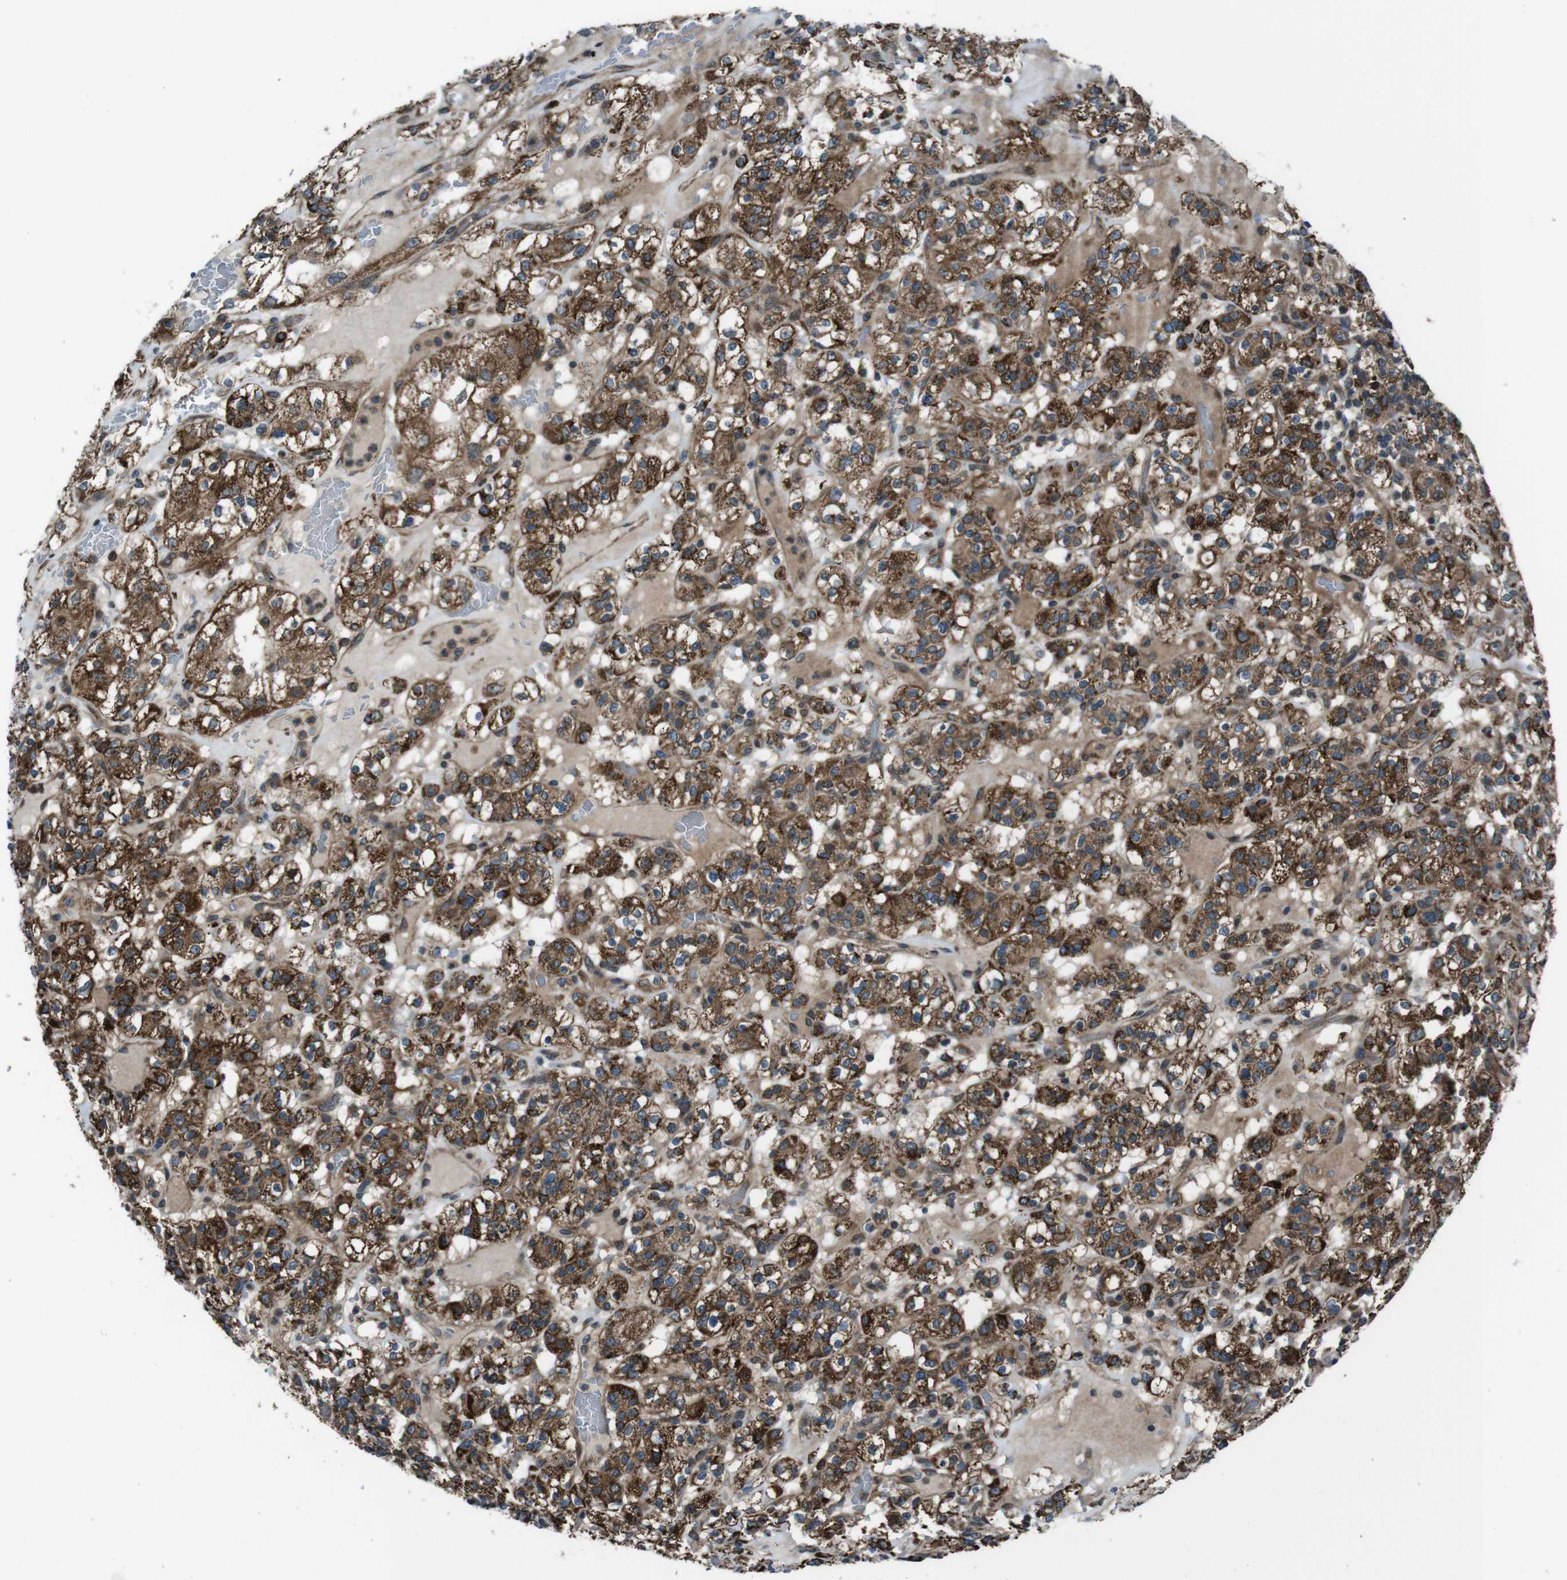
{"staining": {"intensity": "strong", "quantity": ">75%", "location": "cytoplasmic/membranous"}, "tissue": "renal cancer", "cell_type": "Tumor cells", "image_type": "cancer", "snomed": [{"axis": "morphology", "description": "Normal tissue, NOS"}, {"axis": "morphology", "description": "Adenocarcinoma, NOS"}, {"axis": "topography", "description": "Kidney"}], "caption": "Immunohistochemistry photomicrograph of renal cancer stained for a protein (brown), which reveals high levels of strong cytoplasmic/membranous staining in about >75% of tumor cells.", "gene": "SLC27A4", "patient": {"sex": "female", "age": 72}}